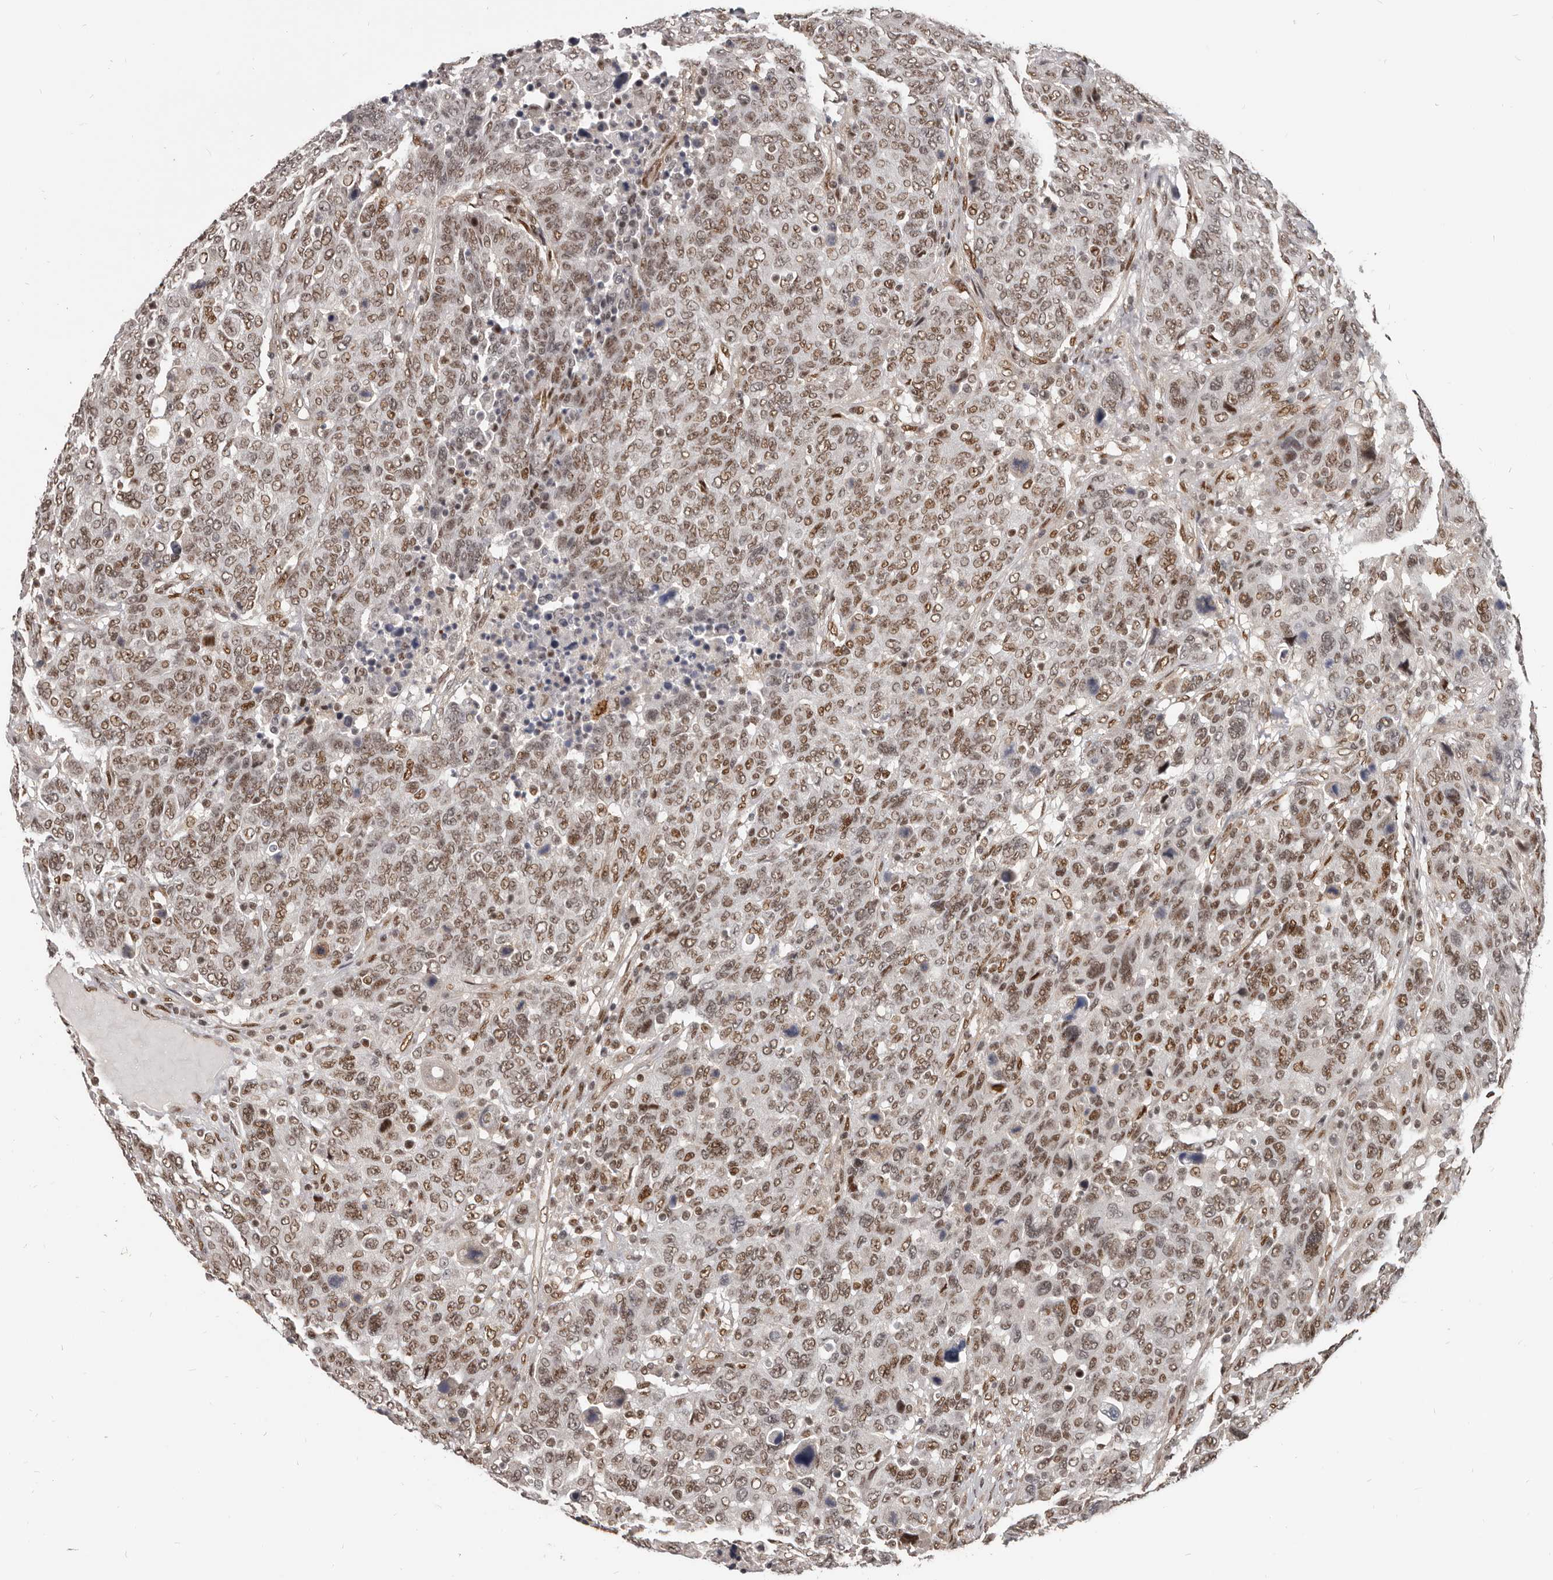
{"staining": {"intensity": "moderate", "quantity": ">75%", "location": "nuclear"}, "tissue": "breast cancer", "cell_type": "Tumor cells", "image_type": "cancer", "snomed": [{"axis": "morphology", "description": "Duct carcinoma"}, {"axis": "topography", "description": "Breast"}], "caption": "This is a micrograph of immunohistochemistry staining of breast cancer, which shows moderate staining in the nuclear of tumor cells.", "gene": "ATF5", "patient": {"sex": "female", "age": 37}}